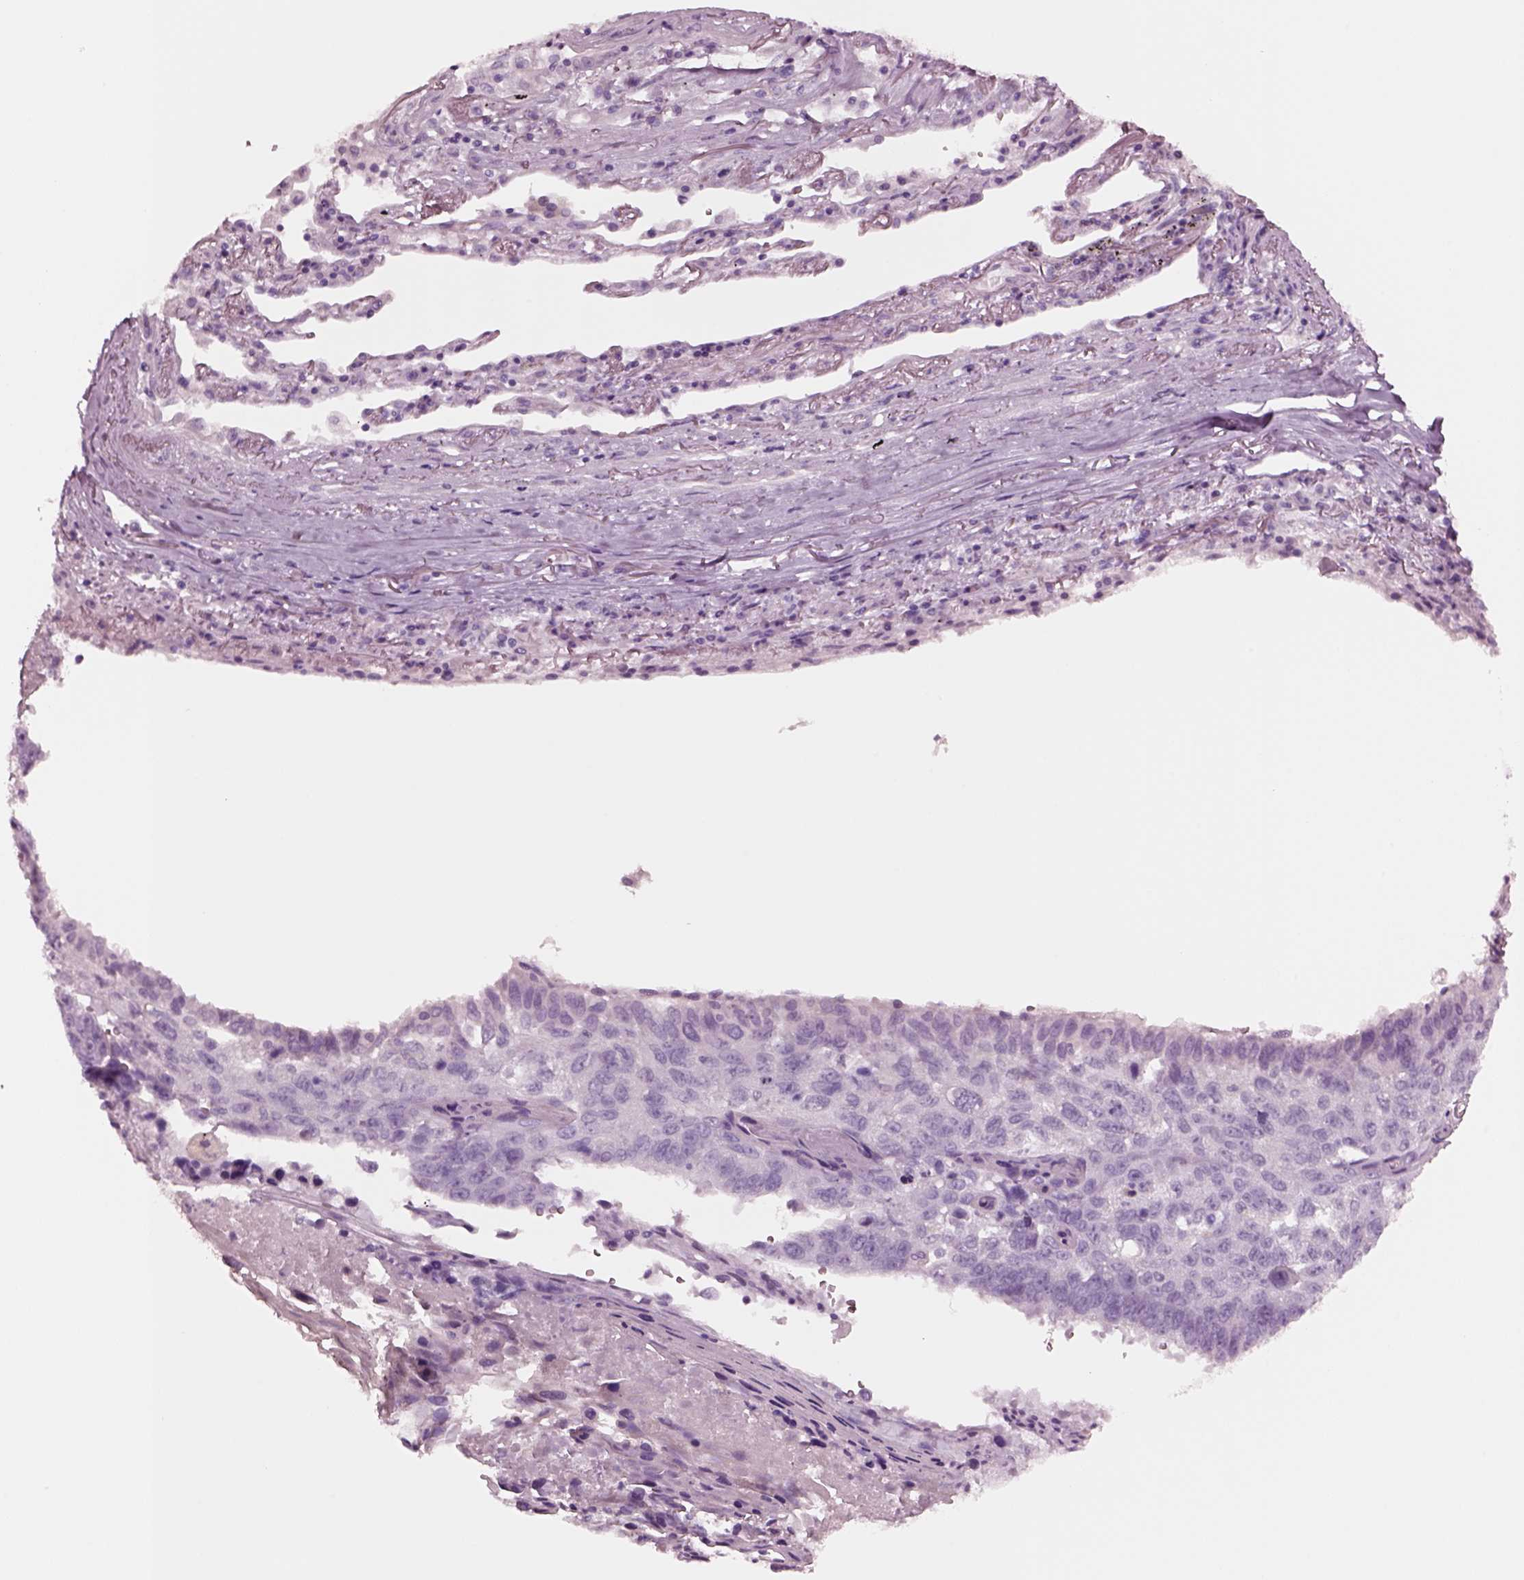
{"staining": {"intensity": "negative", "quantity": "none", "location": "none"}, "tissue": "lung cancer", "cell_type": "Tumor cells", "image_type": "cancer", "snomed": [{"axis": "morphology", "description": "Squamous cell carcinoma, NOS"}, {"axis": "topography", "description": "Lung"}], "caption": "The histopathology image exhibits no significant positivity in tumor cells of lung squamous cell carcinoma.", "gene": "NMRK2", "patient": {"sex": "male", "age": 73}}